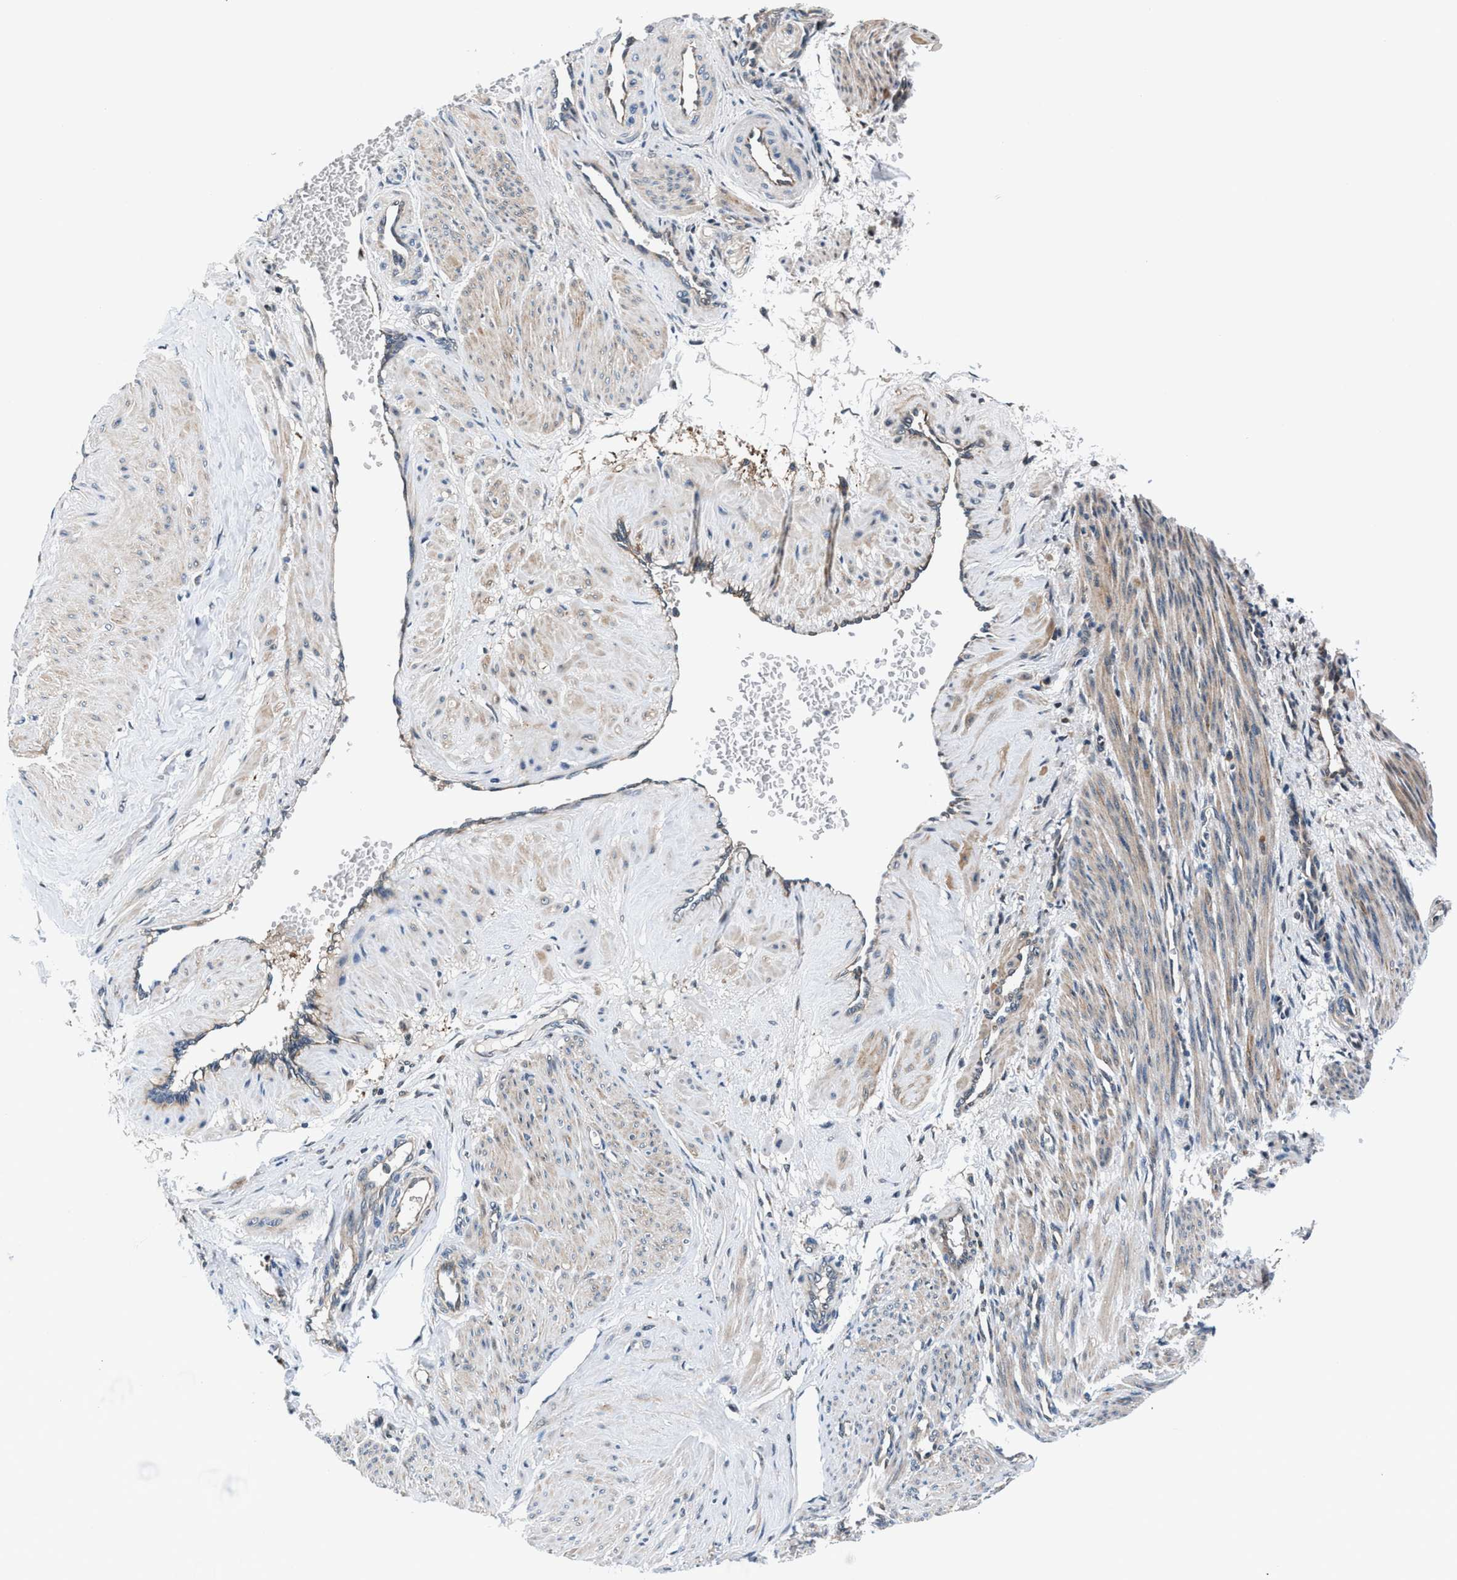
{"staining": {"intensity": "weak", "quantity": "25%-75%", "location": "cytoplasmic/membranous"}, "tissue": "smooth muscle", "cell_type": "Smooth muscle cells", "image_type": "normal", "snomed": [{"axis": "morphology", "description": "Normal tissue, NOS"}, {"axis": "topography", "description": "Endometrium"}], "caption": "About 25%-75% of smooth muscle cells in normal smooth muscle exhibit weak cytoplasmic/membranous protein staining as visualized by brown immunohistochemical staining.", "gene": "PRPSAP2", "patient": {"sex": "female", "age": 33}}